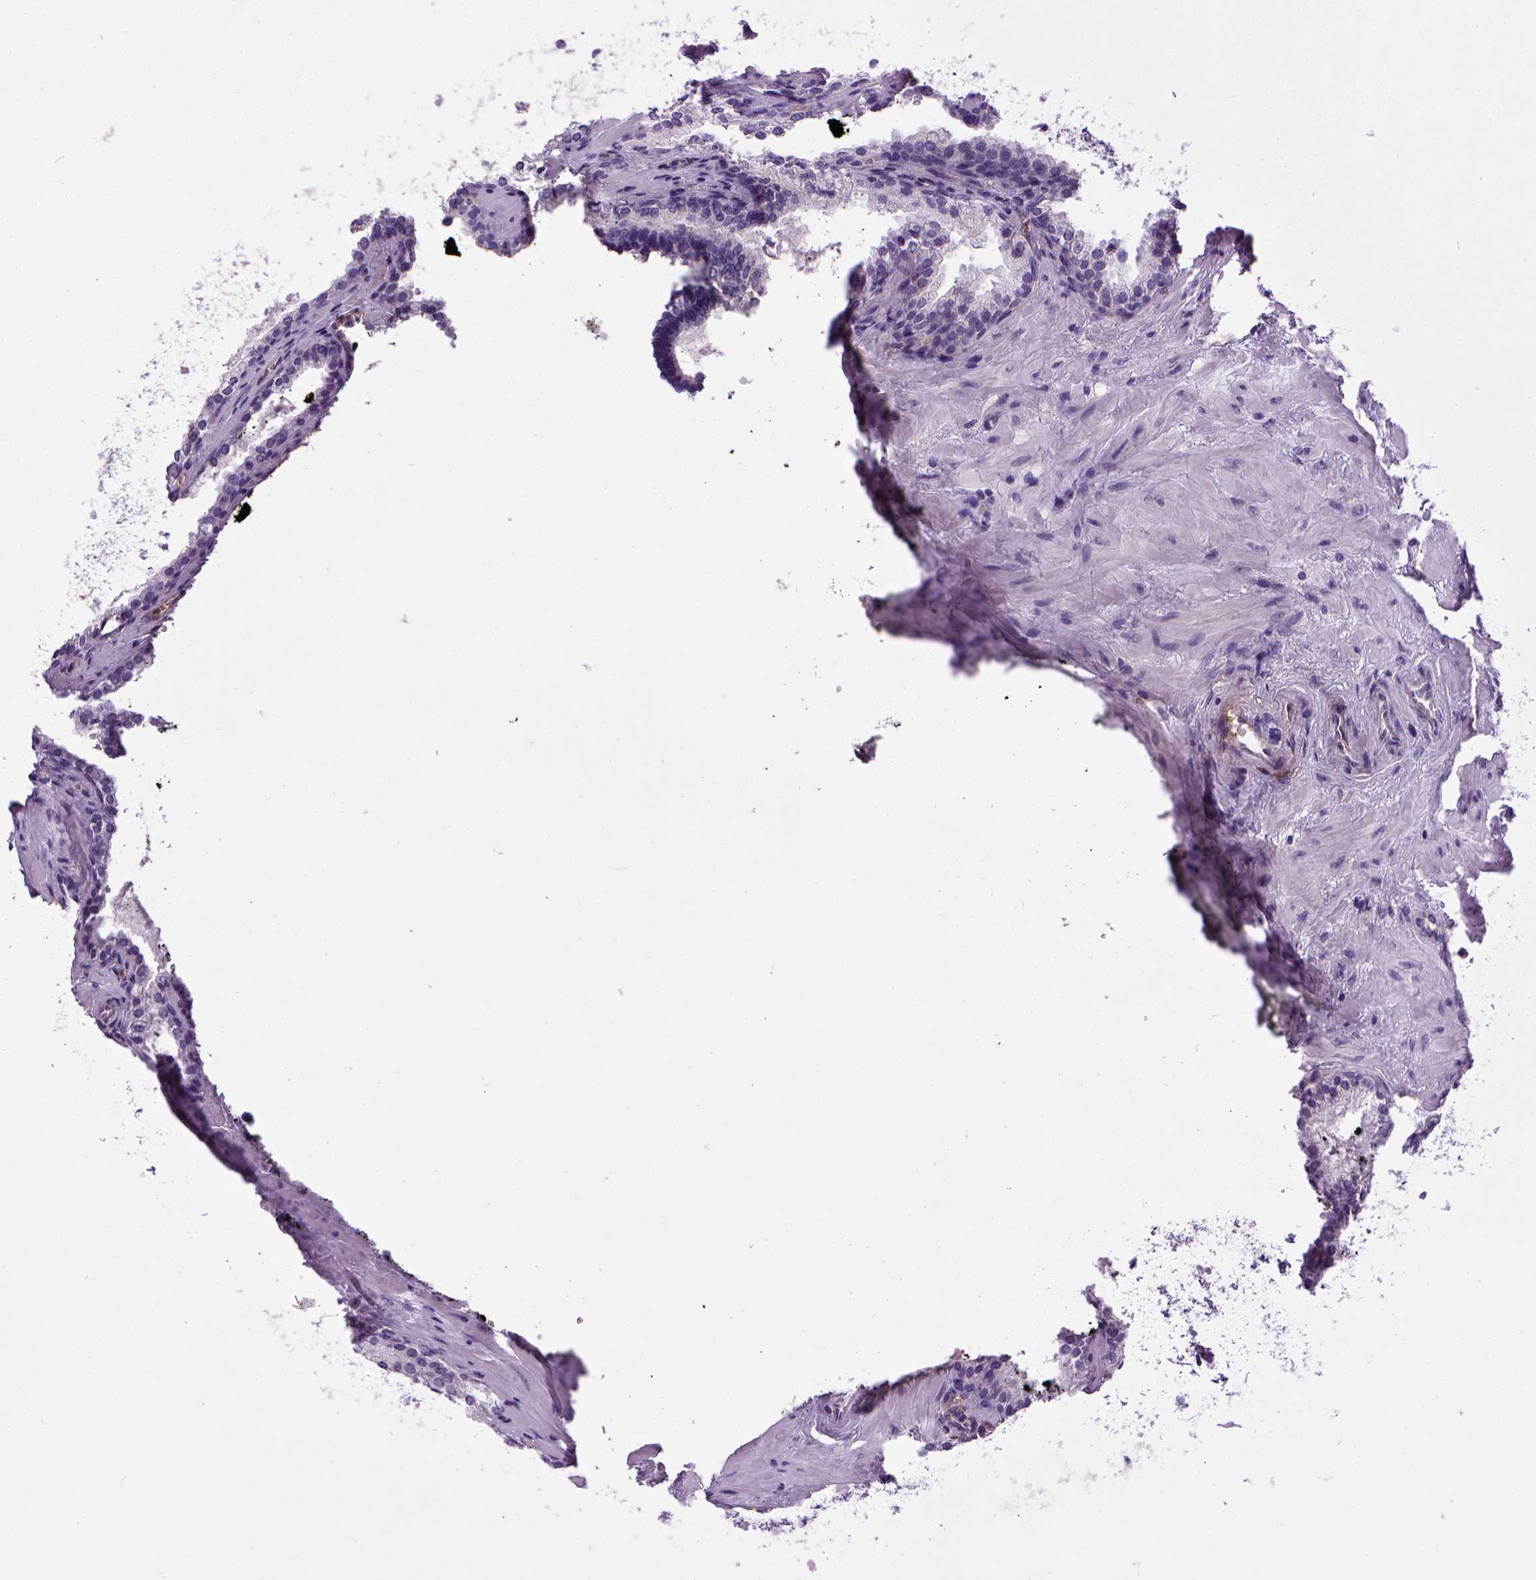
{"staining": {"intensity": "negative", "quantity": "none", "location": "none"}, "tissue": "prostate cancer", "cell_type": "Tumor cells", "image_type": "cancer", "snomed": [{"axis": "morphology", "description": "Adenocarcinoma, Low grade"}, {"axis": "topography", "description": "Prostate"}], "caption": "Immunohistochemical staining of adenocarcinoma (low-grade) (prostate) displays no significant positivity in tumor cells.", "gene": "ENG", "patient": {"sex": "male", "age": 56}}